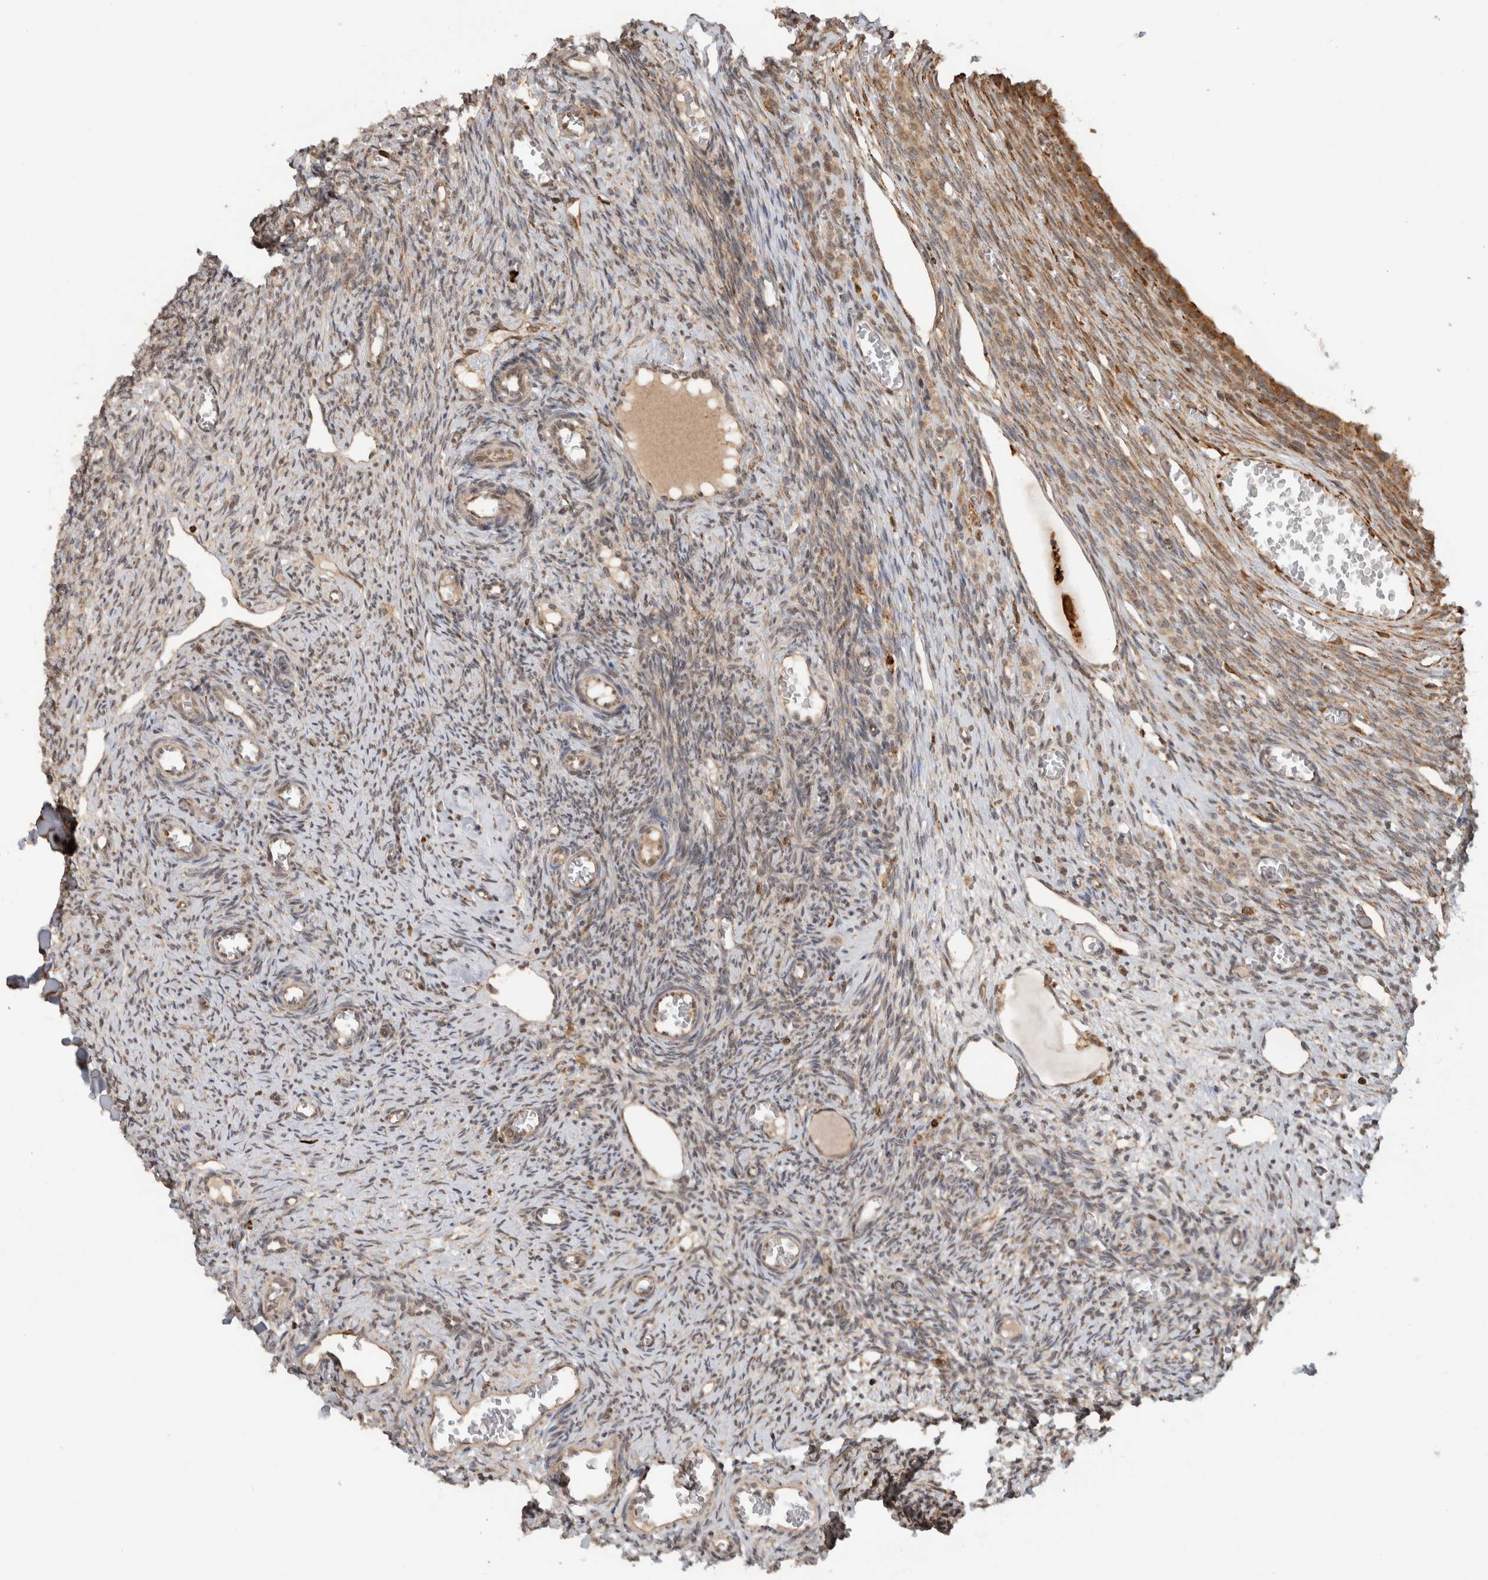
{"staining": {"intensity": "weak", "quantity": ">75%", "location": "cytoplasmic/membranous"}, "tissue": "ovary", "cell_type": "Ovarian stroma cells", "image_type": "normal", "snomed": [{"axis": "morphology", "description": "Normal tissue, NOS"}, {"axis": "topography", "description": "Ovary"}], "caption": "Protein expression analysis of benign human ovary reveals weak cytoplasmic/membranous expression in about >75% of ovarian stroma cells.", "gene": "MS4A7", "patient": {"sex": "female", "age": 27}}